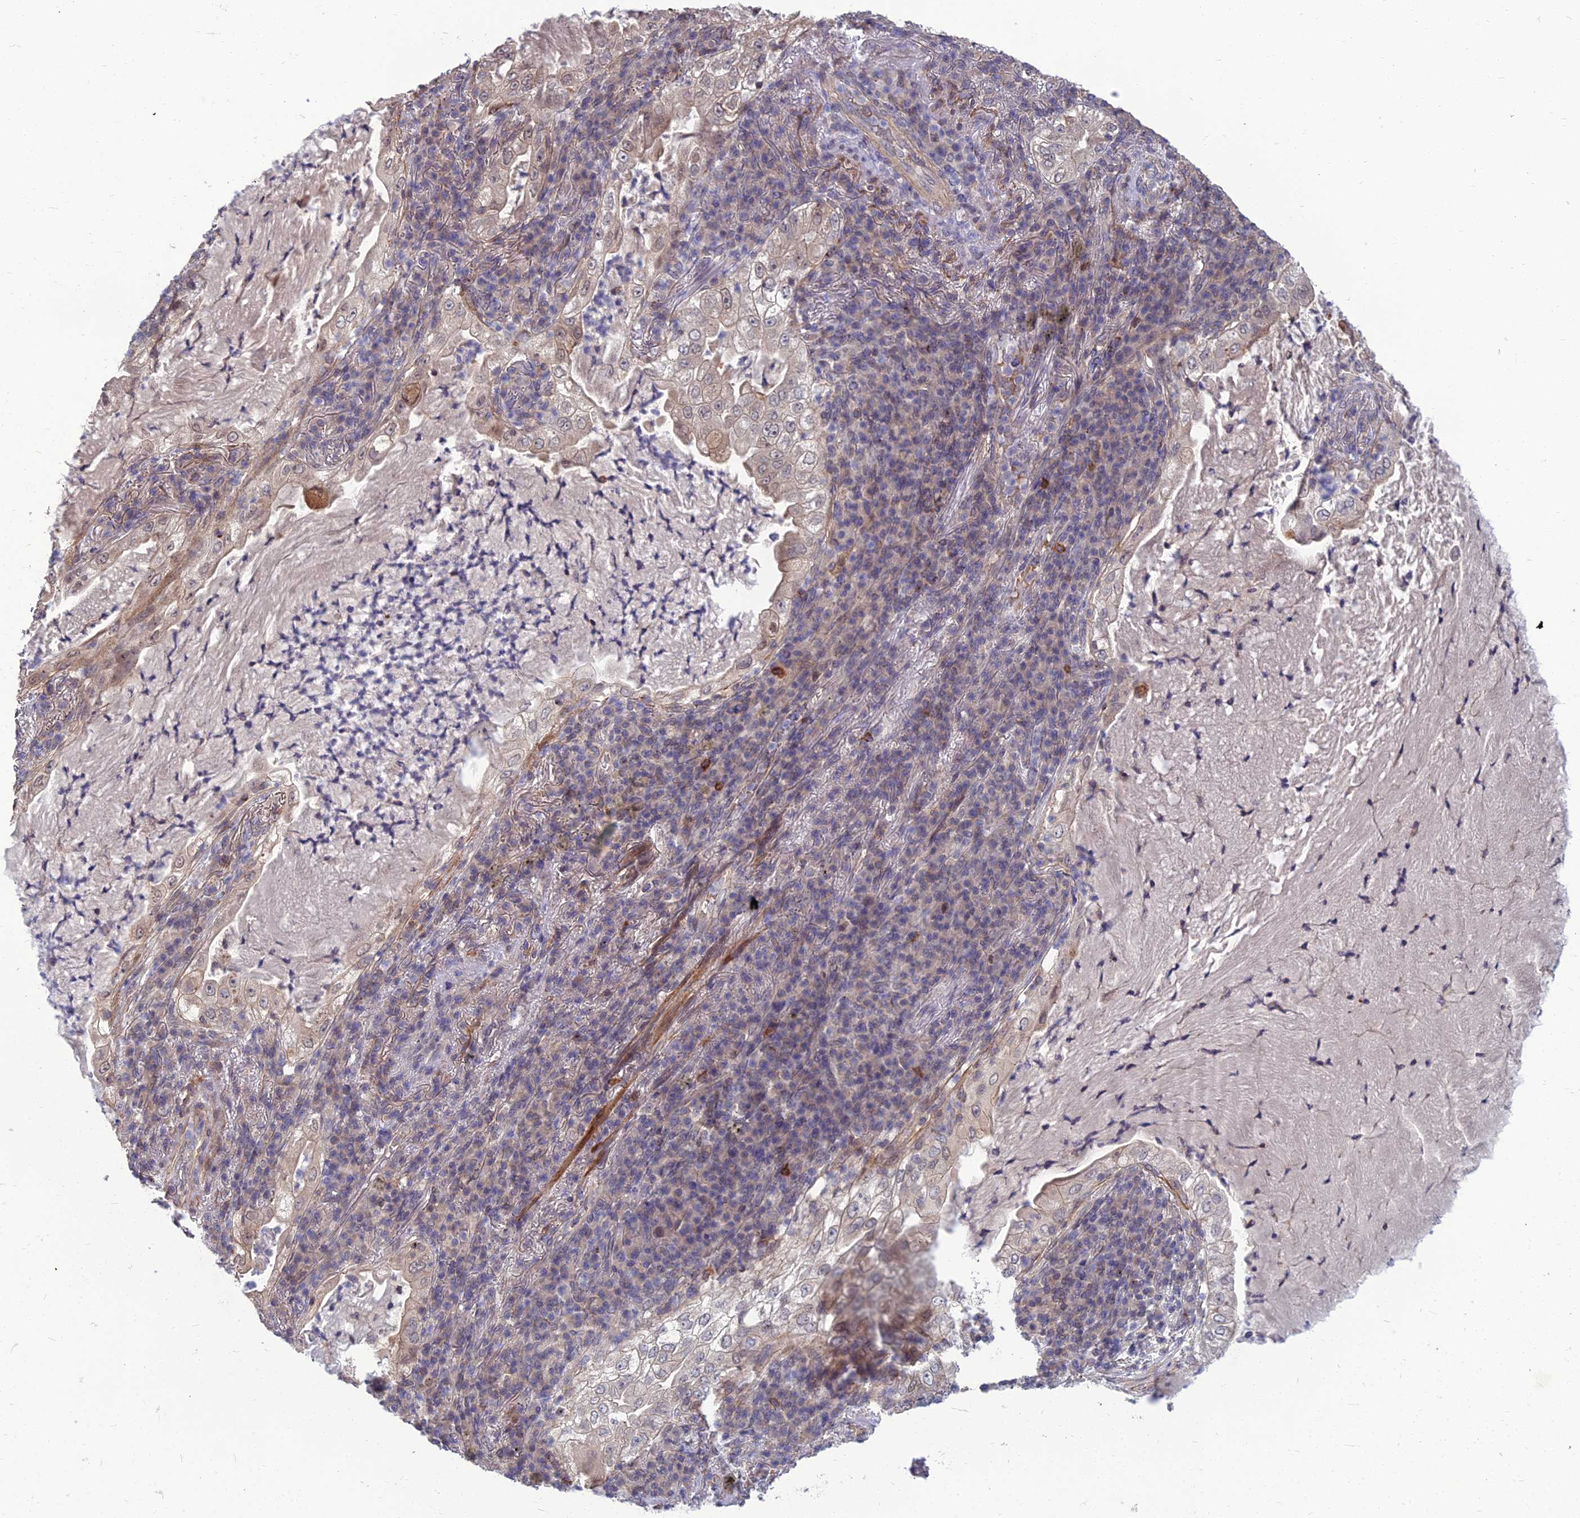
{"staining": {"intensity": "negative", "quantity": "none", "location": "none"}, "tissue": "lung cancer", "cell_type": "Tumor cells", "image_type": "cancer", "snomed": [{"axis": "morphology", "description": "Adenocarcinoma, NOS"}, {"axis": "topography", "description": "Lung"}], "caption": "High power microscopy micrograph of an immunohistochemistry (IHC) photomicrograph of lung cancer, revealing no significant positivity in tumor cells. (Brightfield microscopy of DAB immunohistochemistry at high magnification).", "gene": "OPA3", "patient": {"sex": "female", "age": 73}}